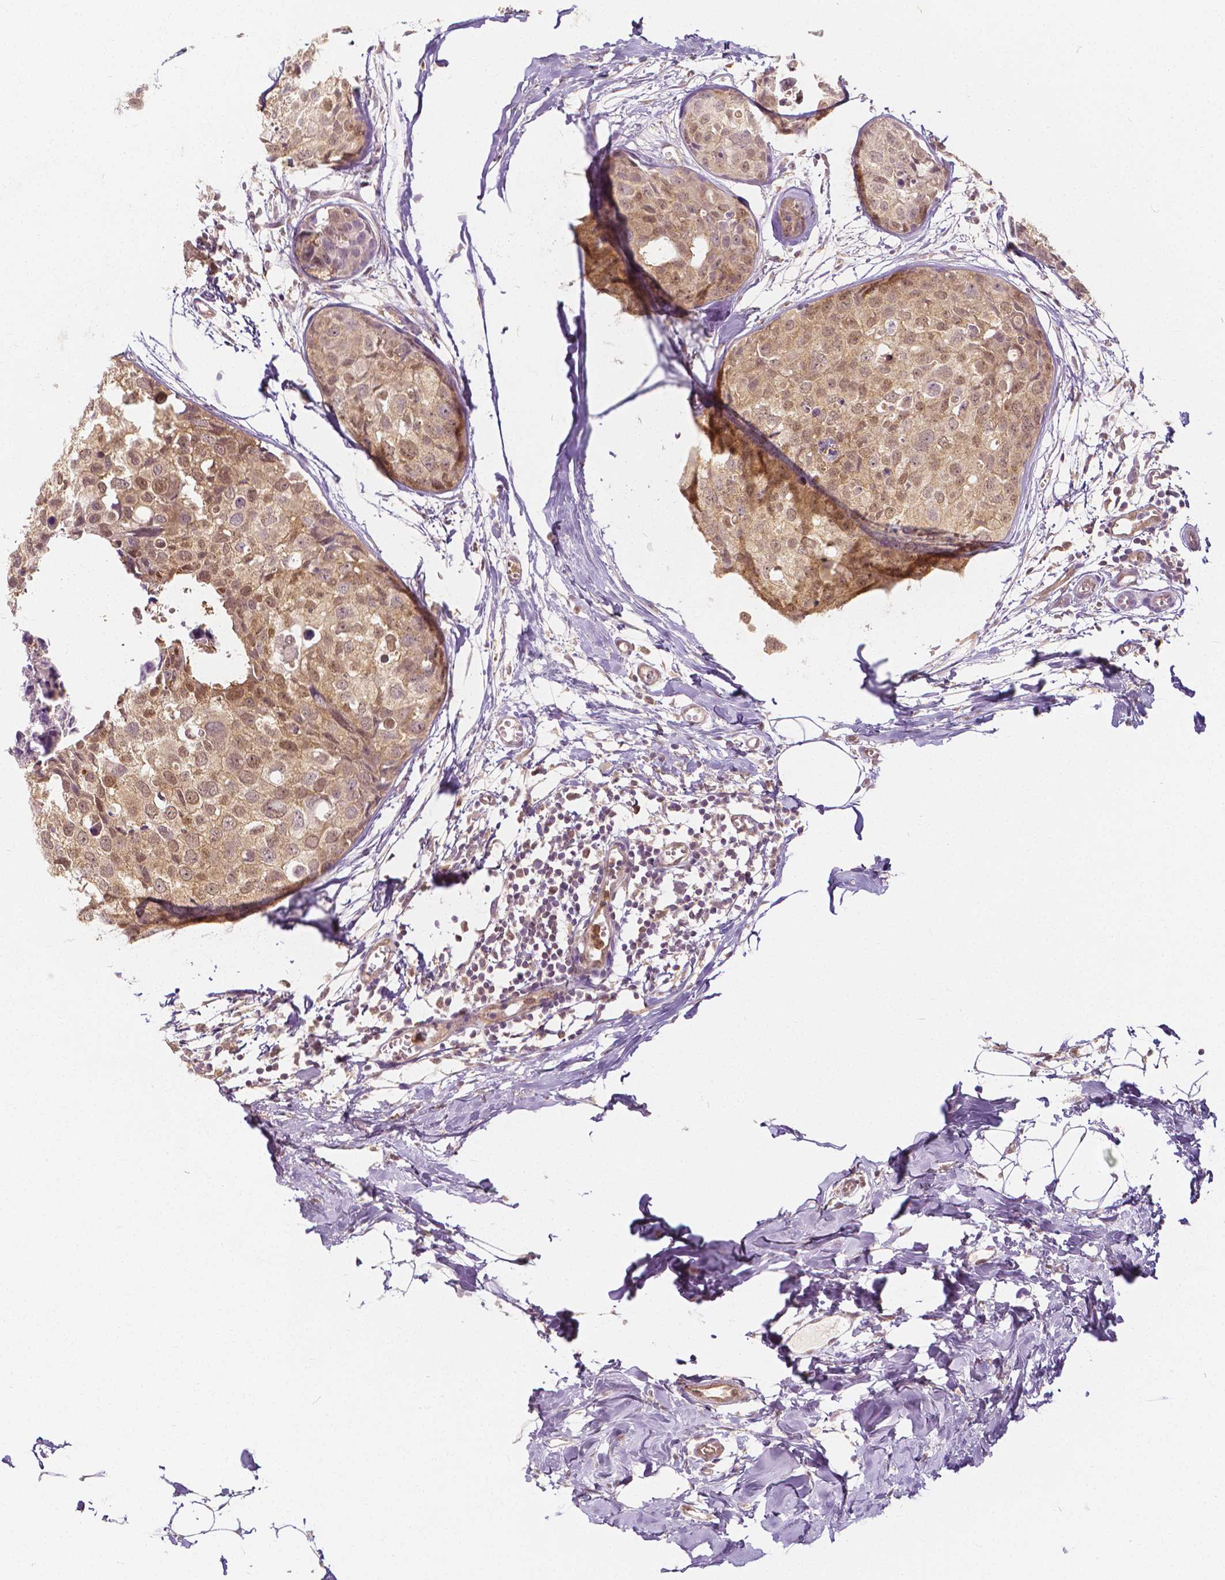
{"staining": {"intensity": "moderate", "quantity": ">75%", "location": "cytoplasmic/membranous,nuclear"}, "tissue": "breast cancer", "cell_type": "Tumor cells", "image_type": "cancer", "snomed": [{"axis": "morphology", "description": "Duct carcinoma"}, {"axis": "topography", "description": "Breast"}], "caption": "Human breast cancer stained with a brown dye demonstrates moderate cytoplasmic/membranous and nuclear positive positivity in about >75% of tumor cells.", "gene": "NAPRT", "patient": {"sex": "female", "age": 38}}